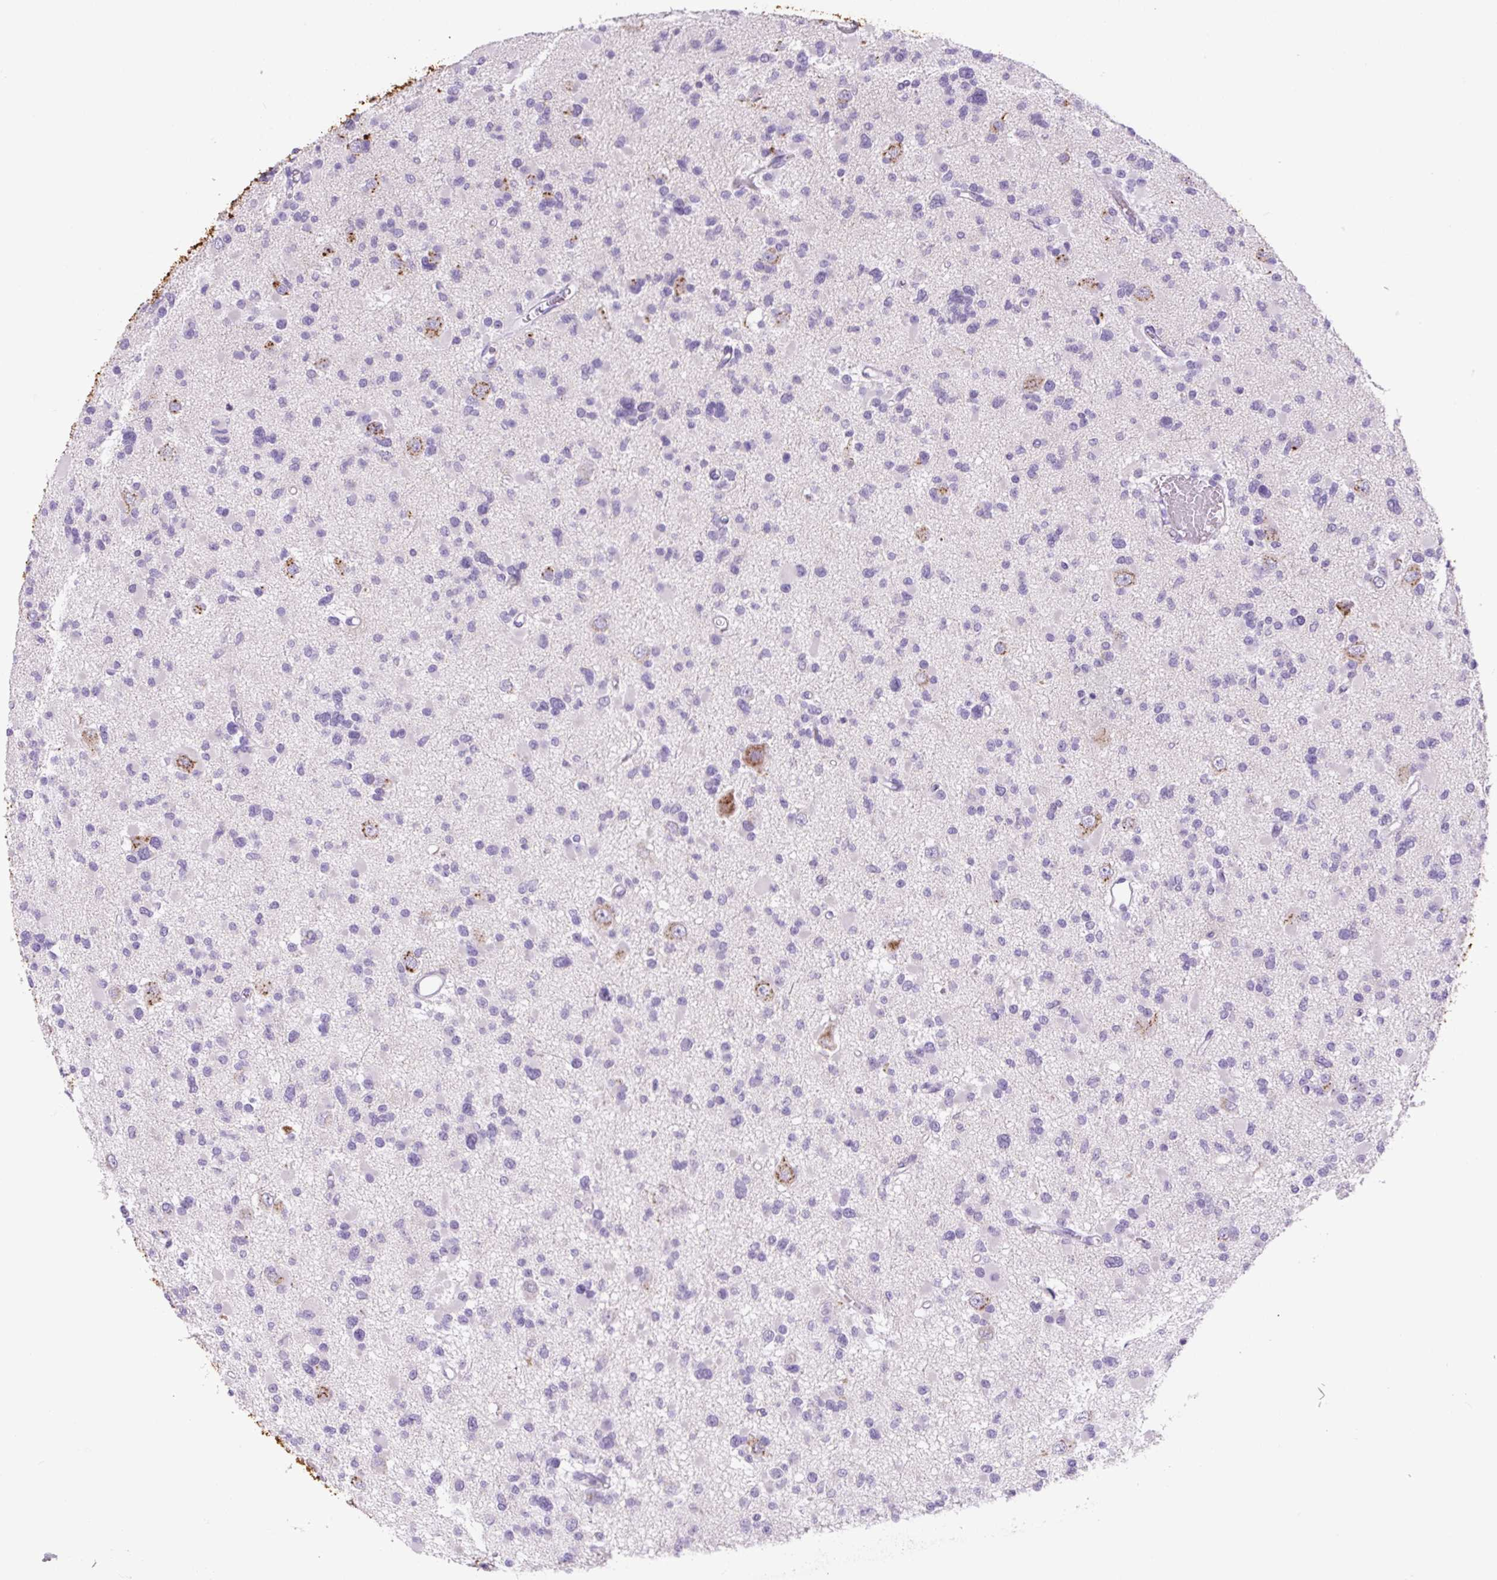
{"staining": {"intensity": "negative", "quantity": "none", "location": "none"}, "tissue": "glioma", "cell_type": "Tumor cells", "image_type": "cancer", "snomed": [{"axis": "morphology", "description": "Glioma, malignant, Low grade"}, {"axis": "topography", "description": "Brain"}], "caption": "This is an IHC micrograph of human malignant low-grade glioma. There is no positivity in tumor cells.", "gene": "CHGA", "patient": {"sex": "female", "age": 22}}